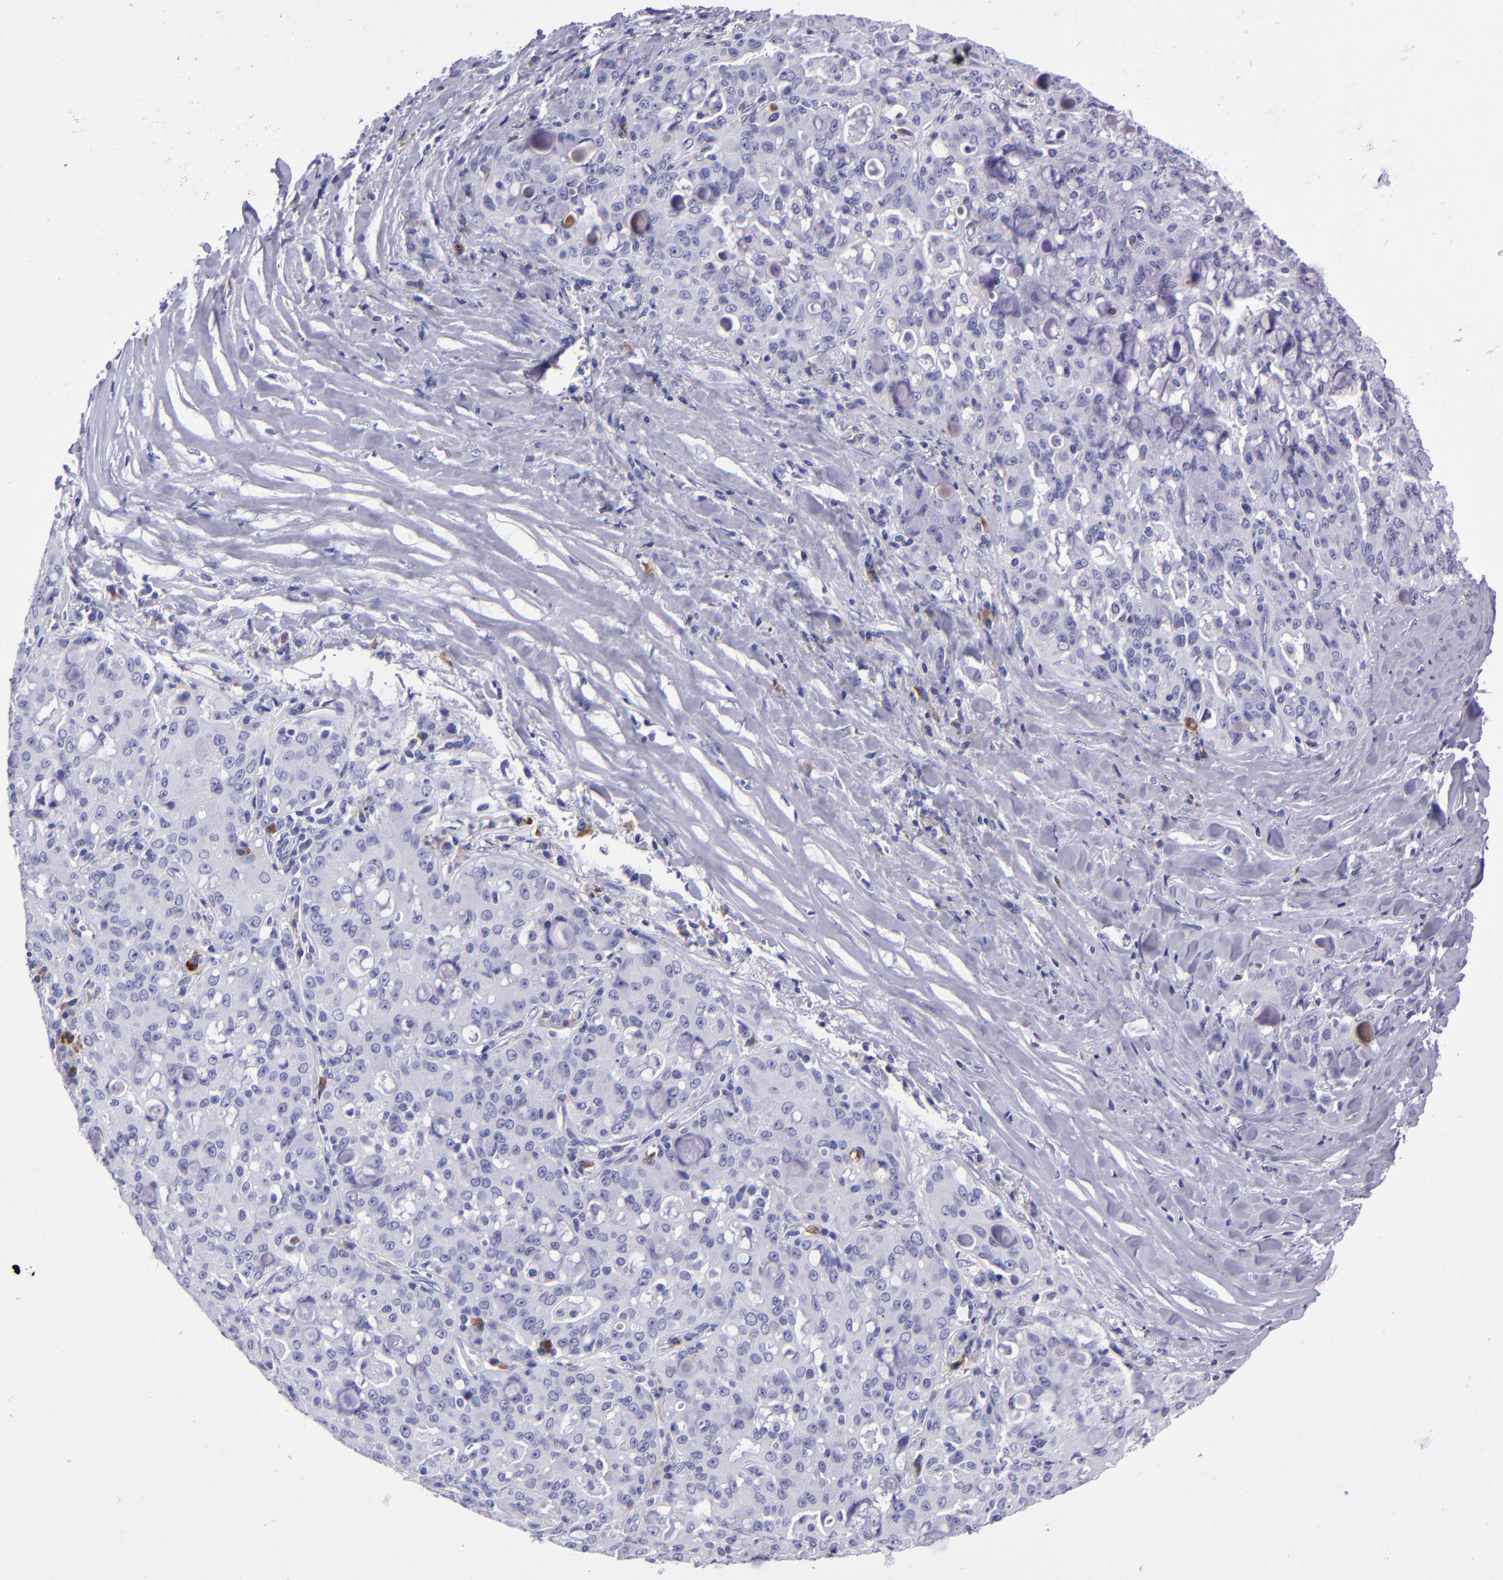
{"staining": {"intensity": "negative", "quantity": "none", "location": "none"}, "tissue": "lung cancer", "cell_type": "Tumor cells", "image_type": "cancer", "snomed": [{"axis": "morphology", "description": "Adenocarcinoma, NOS"}, {"axis": "topography", "description": "Lung"}], "caption": "DAB immunohistochemical staining of lung adenocarcinoma demonstrates no significant expression in tumor cells.", "gene": "TYRP1", "patient": {"sex": "female", "age": 44}}